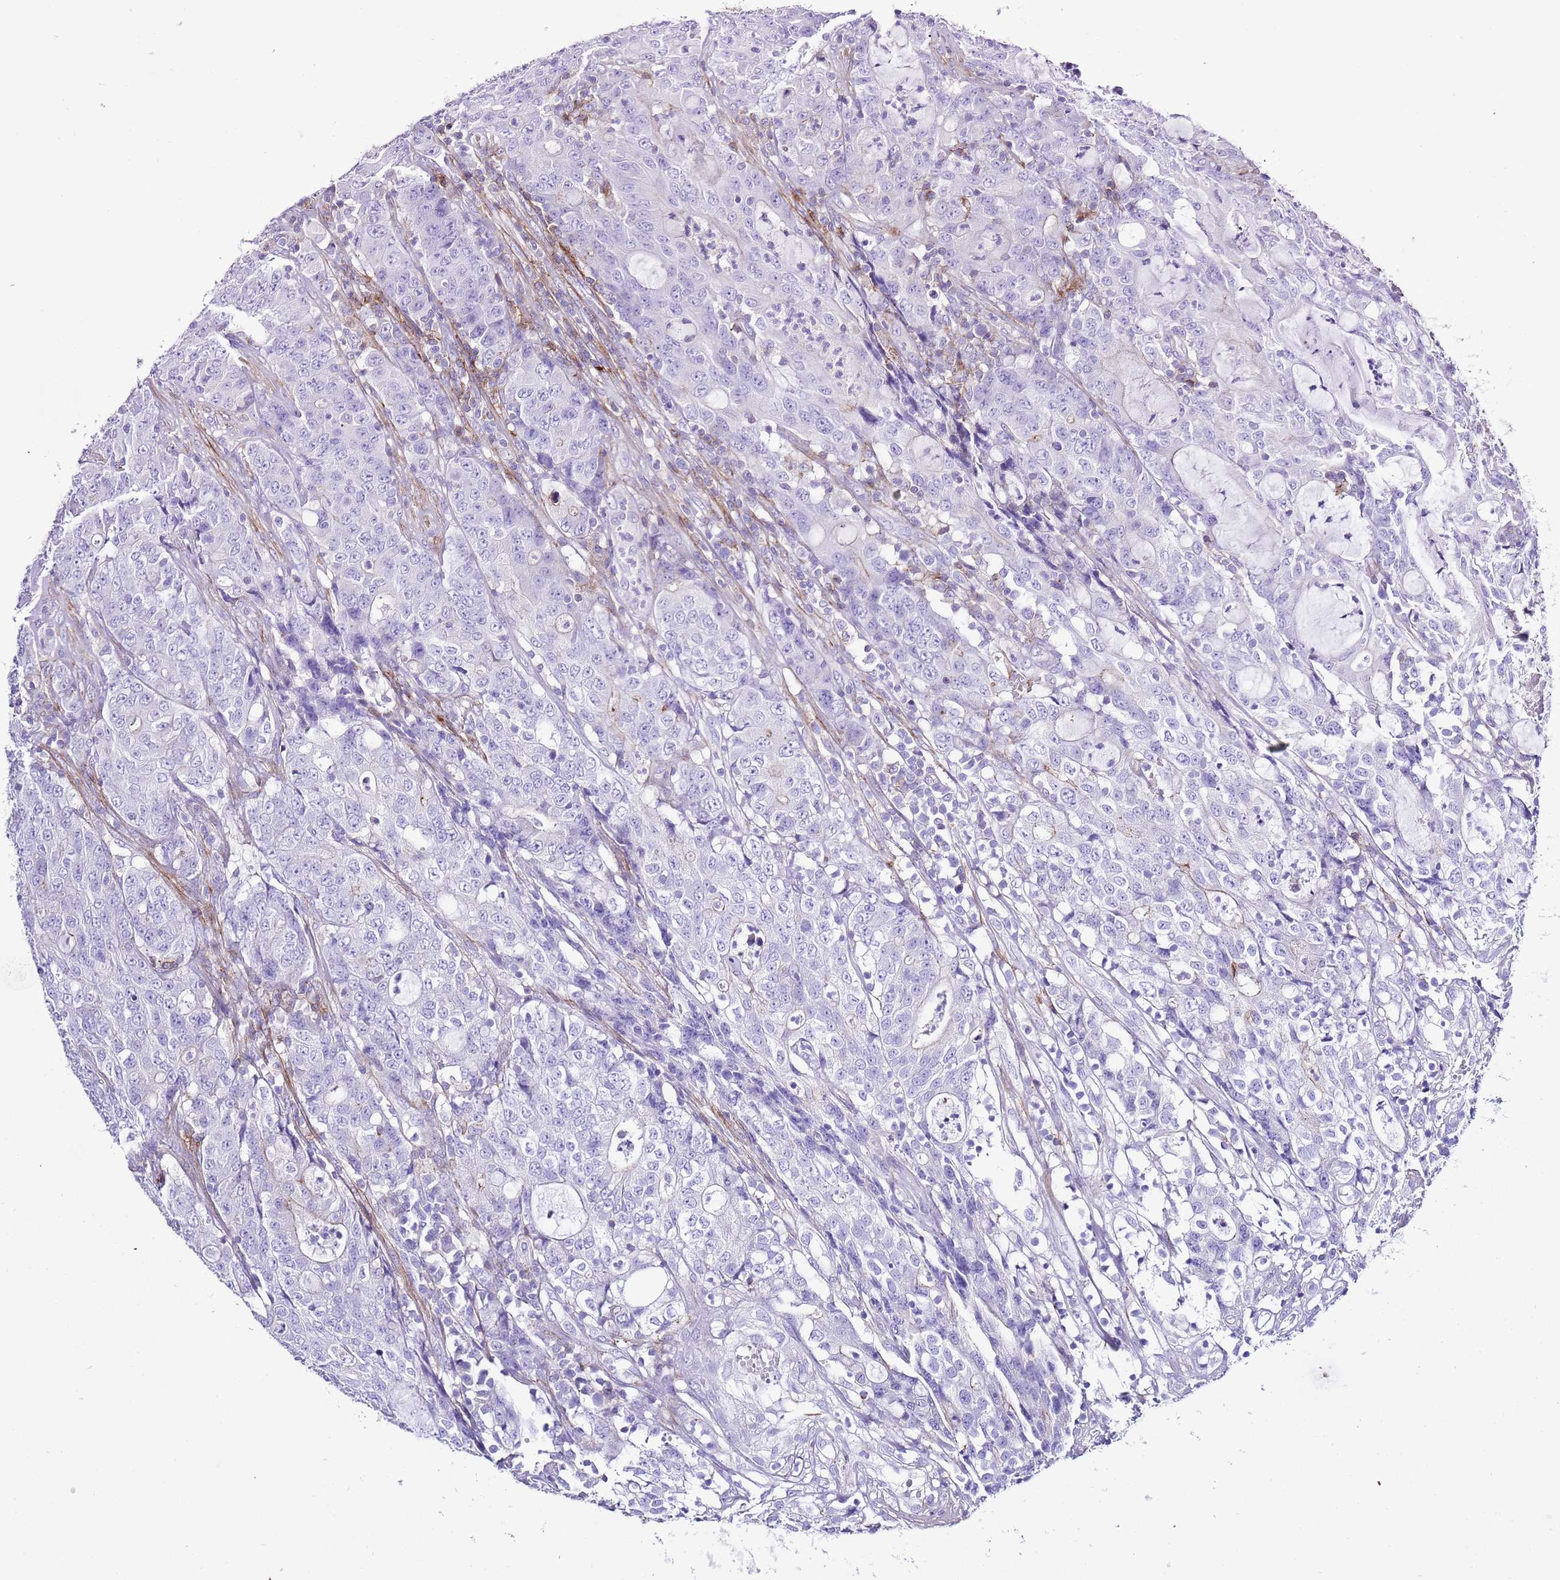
{"staining": {"intensity": "negative", "quantity": "none", "location": "none"}, "tissue": "colorectal cancer", "cell_type": "Tumor cells", "image_type": "cancer", "snomed": [{"axis": "morphology", "description": "Adenocarcinoma, NOS"}, {"axis": "topography", "description": "Colon"}], "caption": "Tumor cells are negative for protein expression in human colorectal cancer.", "gene": "ALDH3A1", "patient": {"sex": "male", "age": 83}}